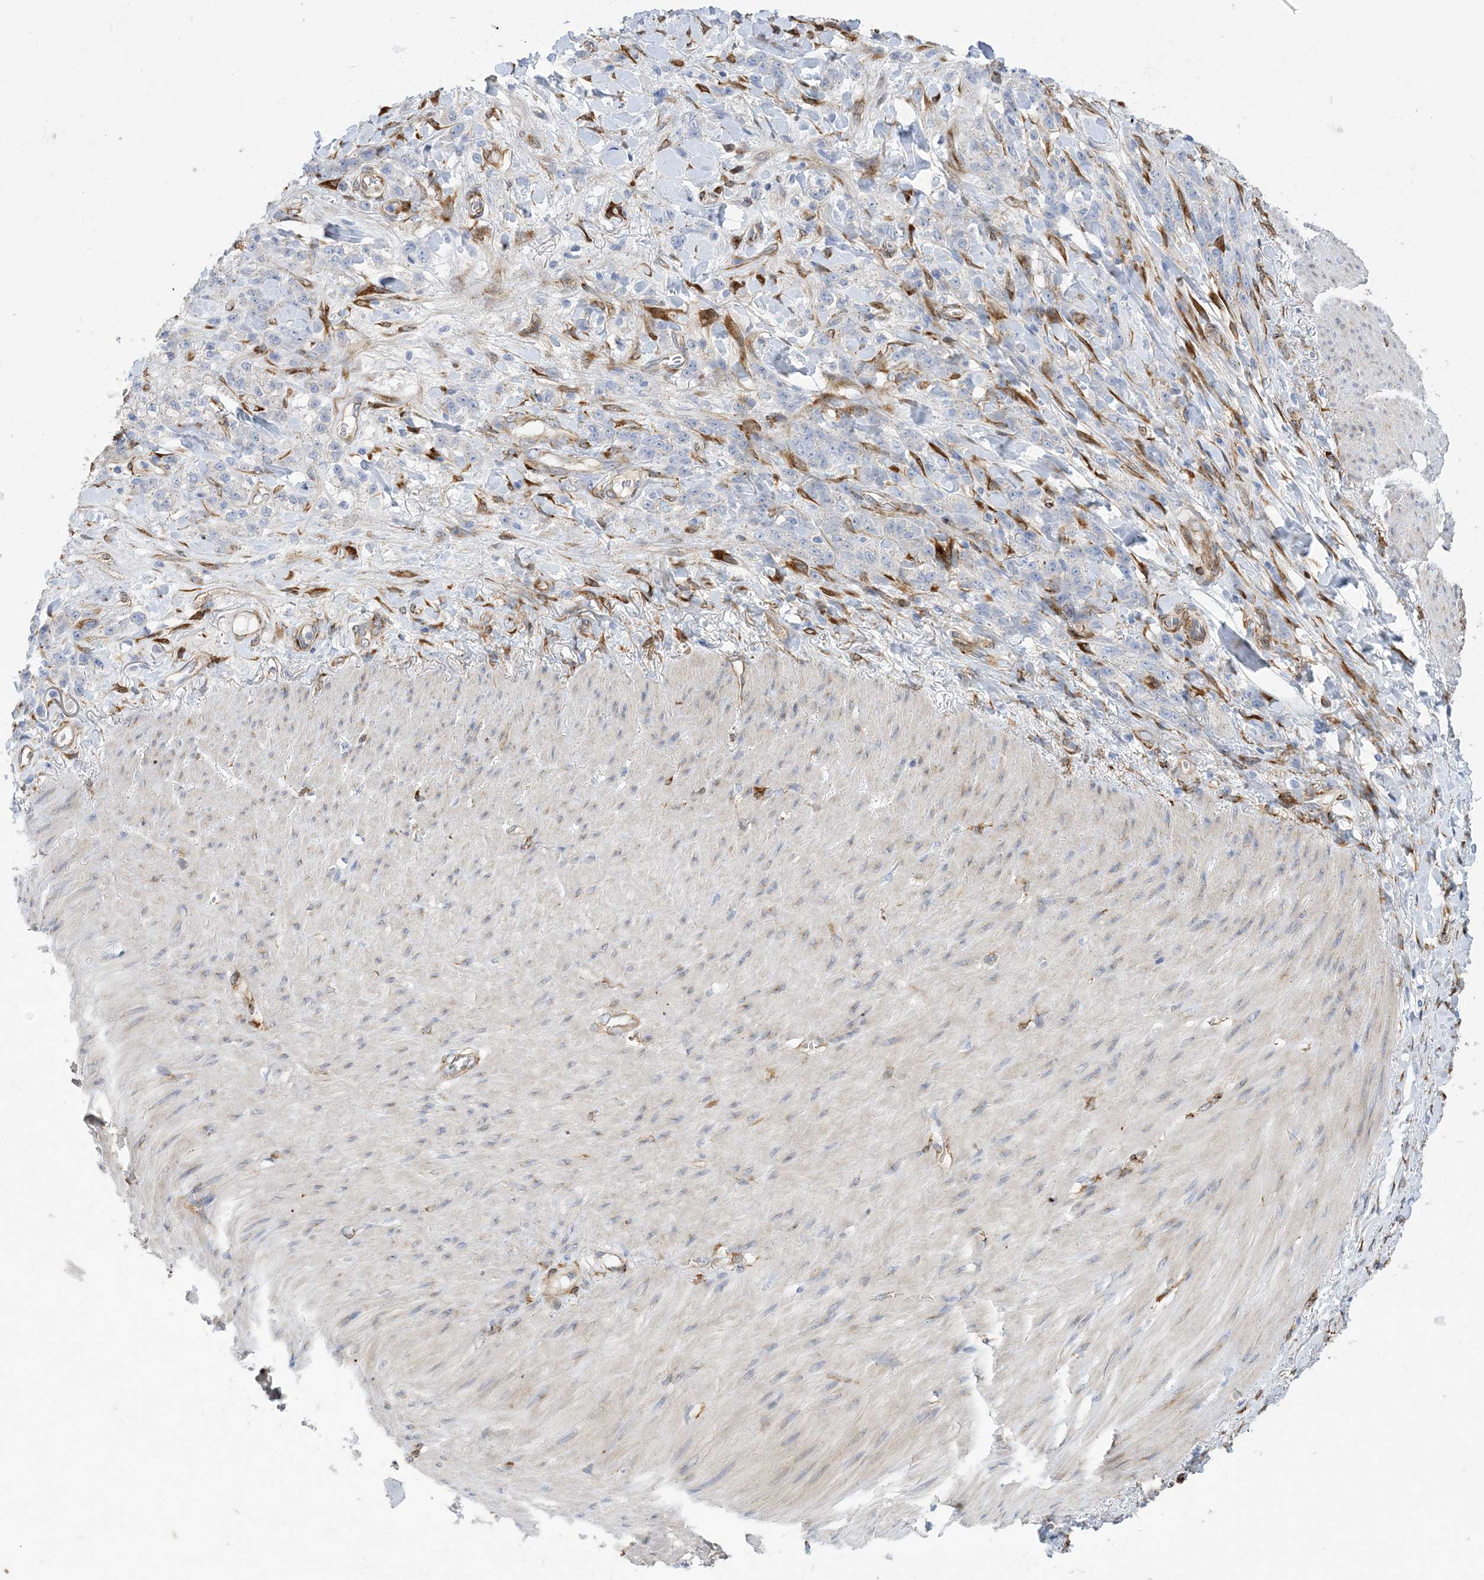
{"staining": {"intensity": "negative", "quantity": "none", "location": "none"}, "tissue": "stomach cancer", "cell_type": "Tumor cells", "image_type": "cancer", "snomed": [{"axis": "morphology", "description": "Normal tissue, NOS"}, {"axis": "morphology", "description": "Adenocarcinoma, NOS"}, {"axis": "topography", "description": "Stomach"}], "caption": "Histopathology image shows no significant protein expression in tumor cells of stomach adenocarcinoma.", "gene": "RBMS3", "patient": {"sex": "male", "age": 82}}